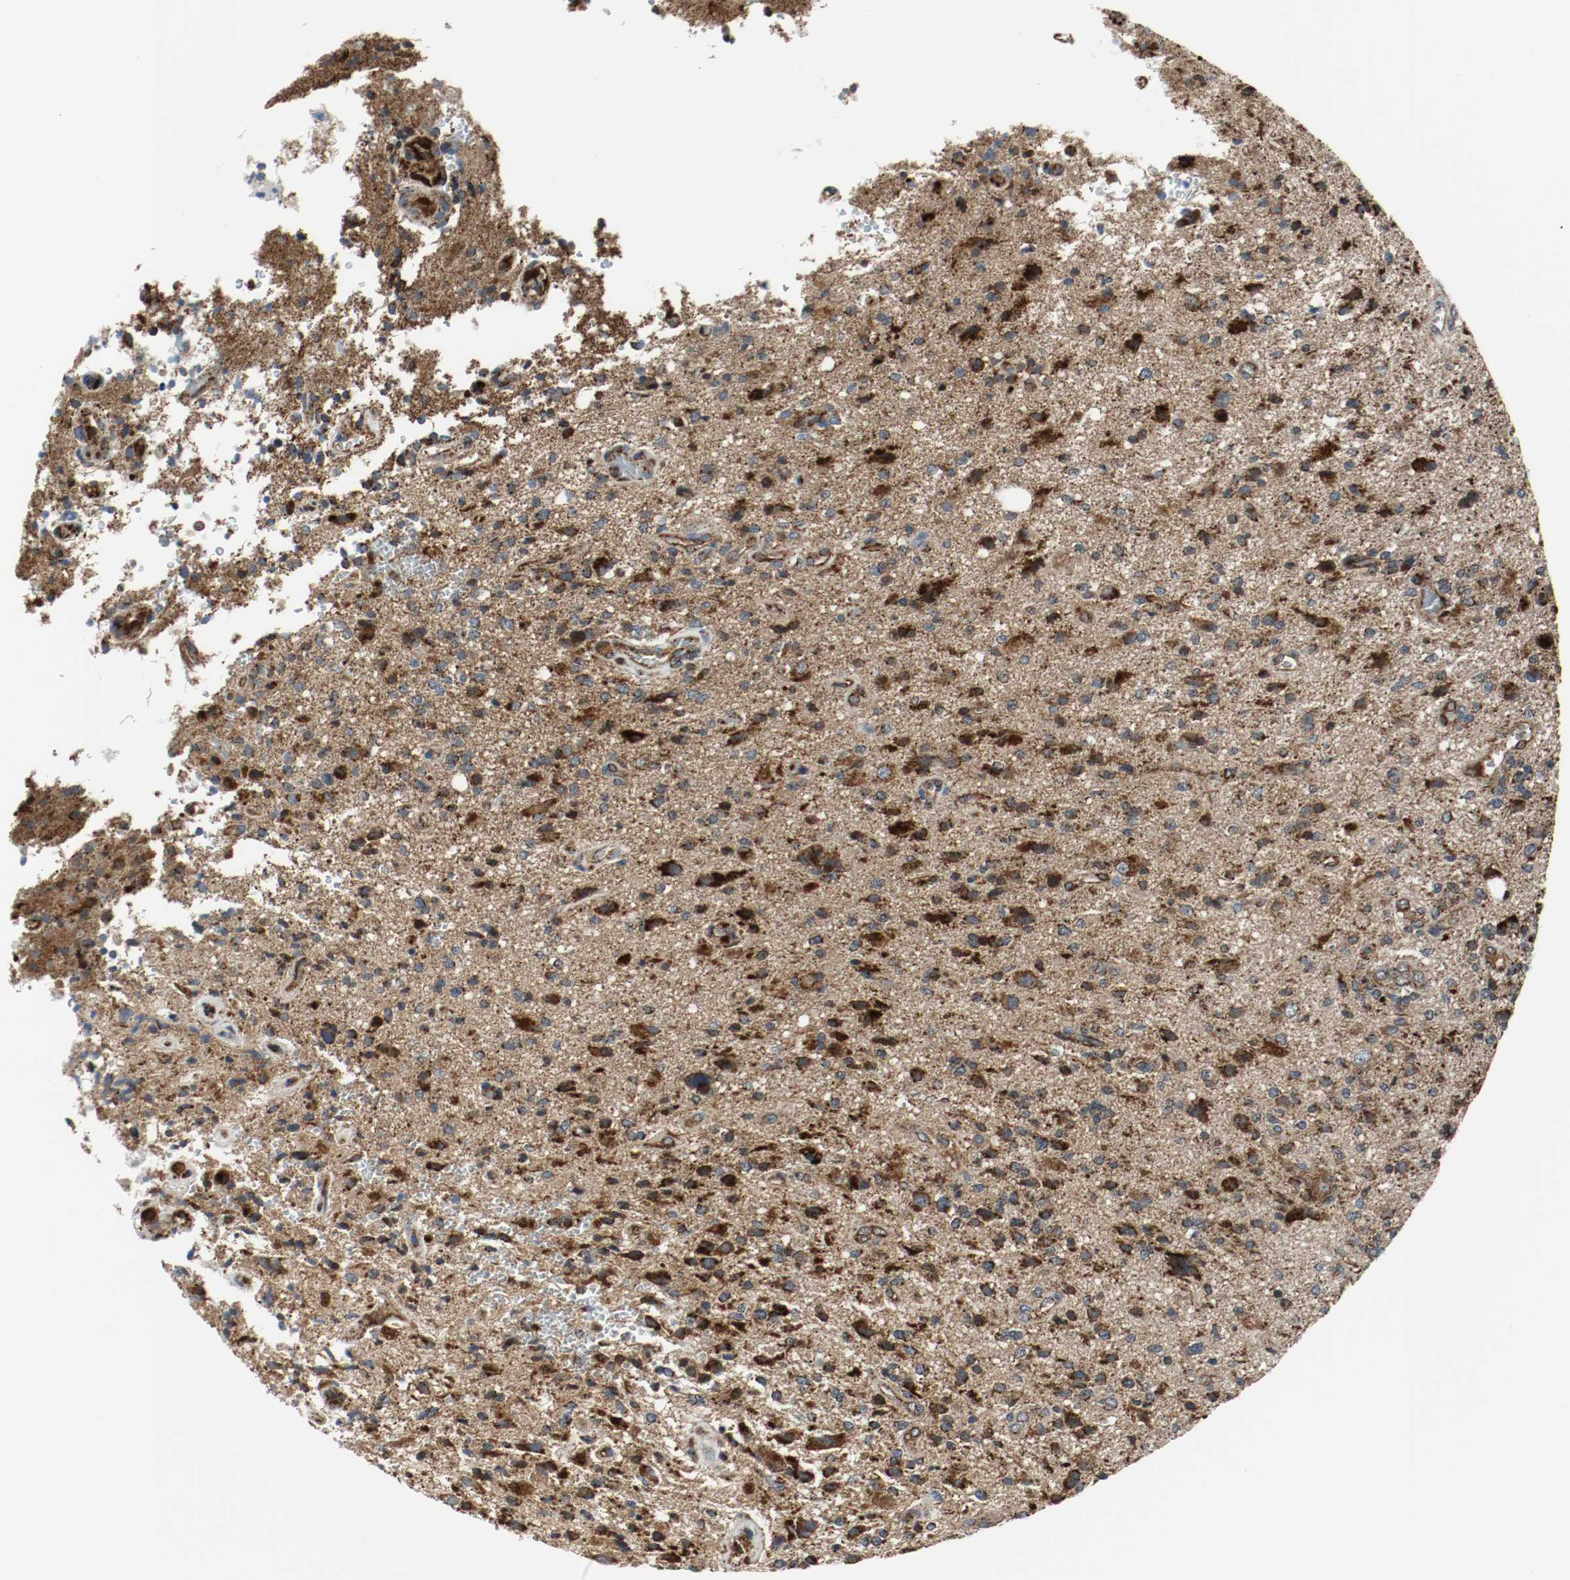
{"staining": {"intensity": "strong", "quantity": ">75%", "location": "cytoplasmic/membranous"}, "tissue": "glioma", "cell_type": "Tumor cells", "image_type": "cancer", "snomed": [{"axis": "morphology", "description": "Normal tissue, NOS"}, {"axis": "morphology", "description": "Glioma, malignant, High grade"}, {"axis": "topography", "description": "Cerebral cortex"}], "caption": "The histopathology image demonstrates immunohistochemical staining of malignant glioma (high-grade). There is strong cytoplasmic/membranous expression is seen in about >75% of tumor cells.", "gene": "TXNRD1", "patient": {"sex": "male", "age": 75}}